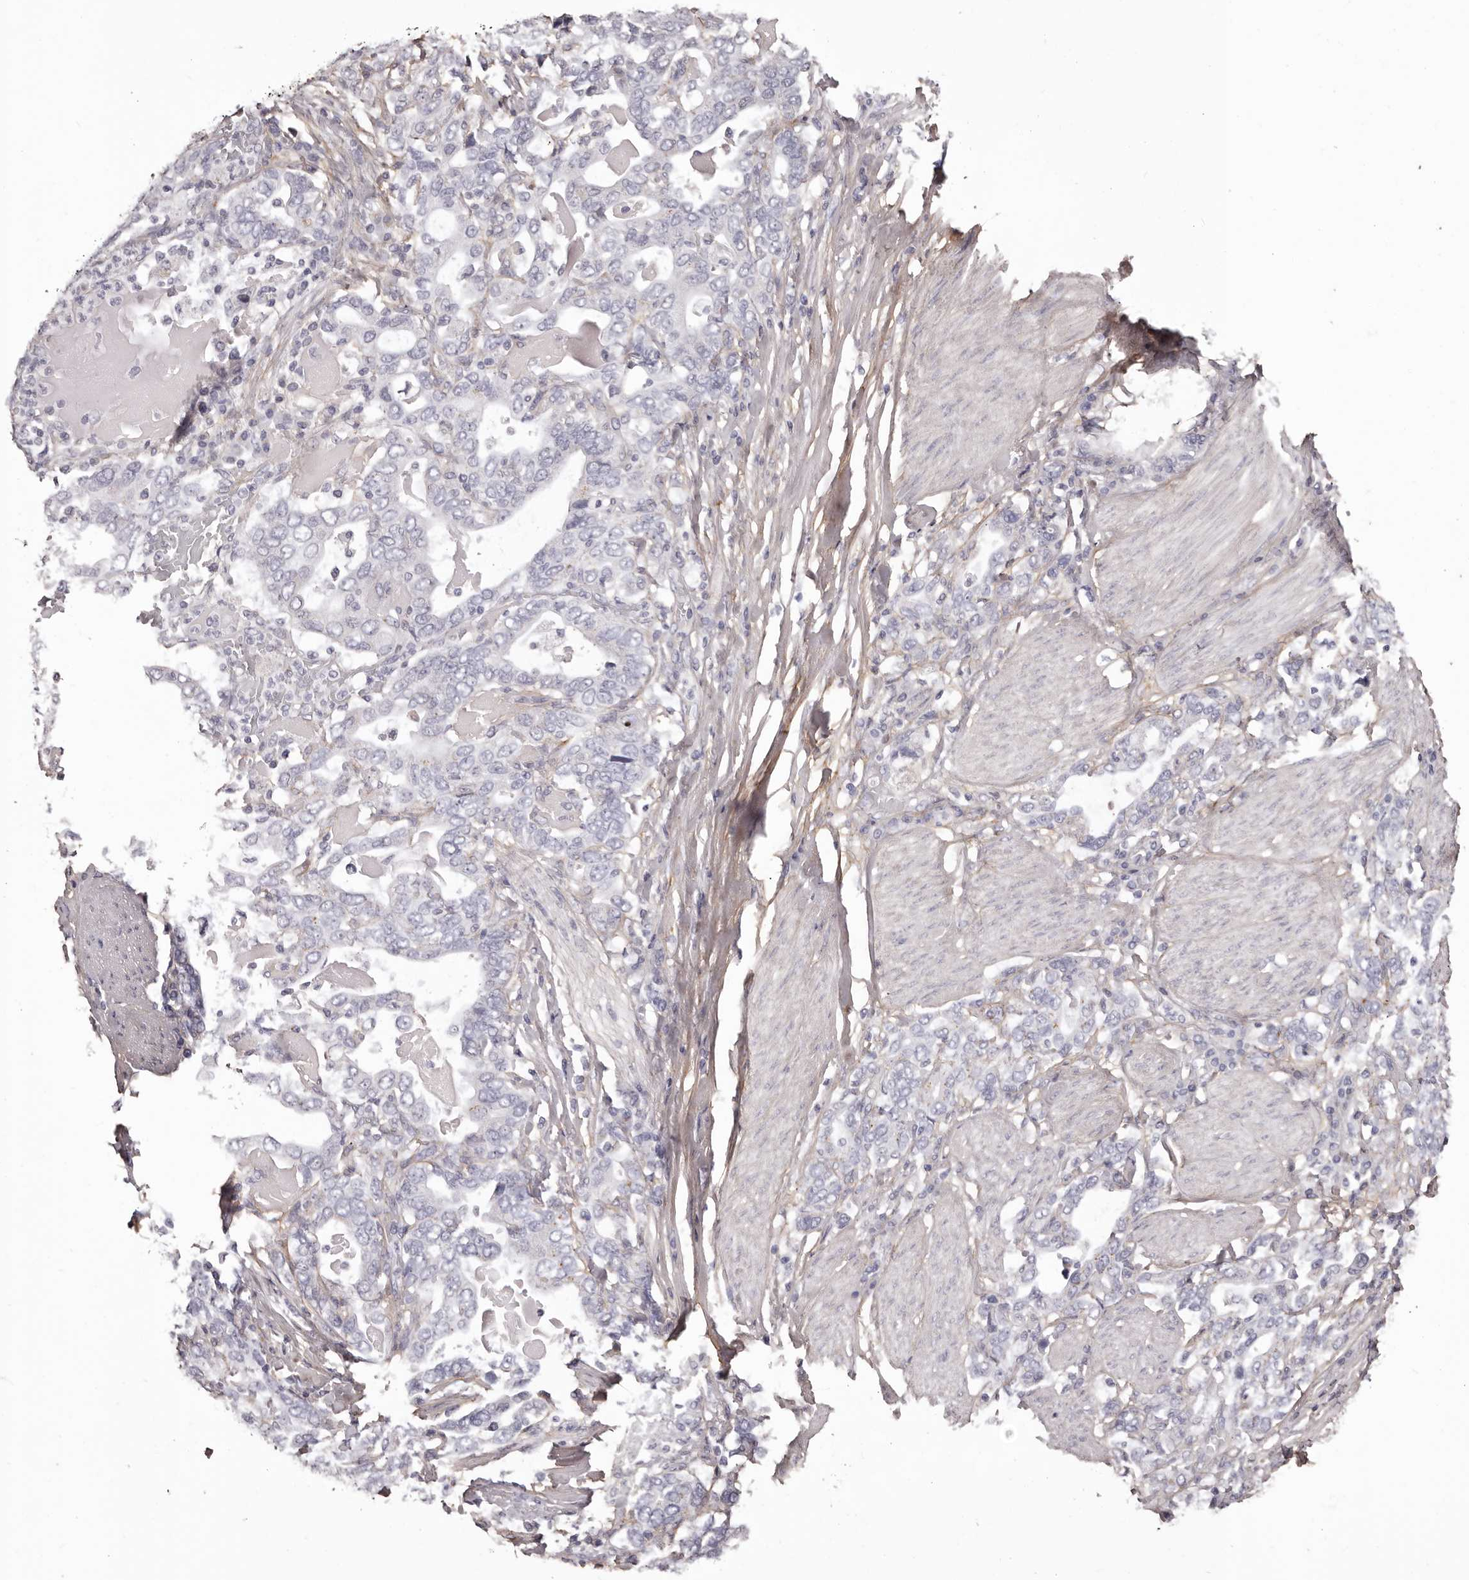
{"staining": {"intensity": "negative", "quantity": "none", "location": "none"}, "tissue": "stomach cancer", "cell_type": "Tumor cells", "image_type": "cancer", "snomed": [{"axis": "morphology", "description": "Adenocarcinoma, NOS"}, {"axis": "topography", "description": "Stomach, upper"}], "caption": "Immunohistochemical staining of stomach cancer displays no significant positivity in tumor cells.", "gene": "COL6A1", "patient": {"sex": "male", "age": 62}}